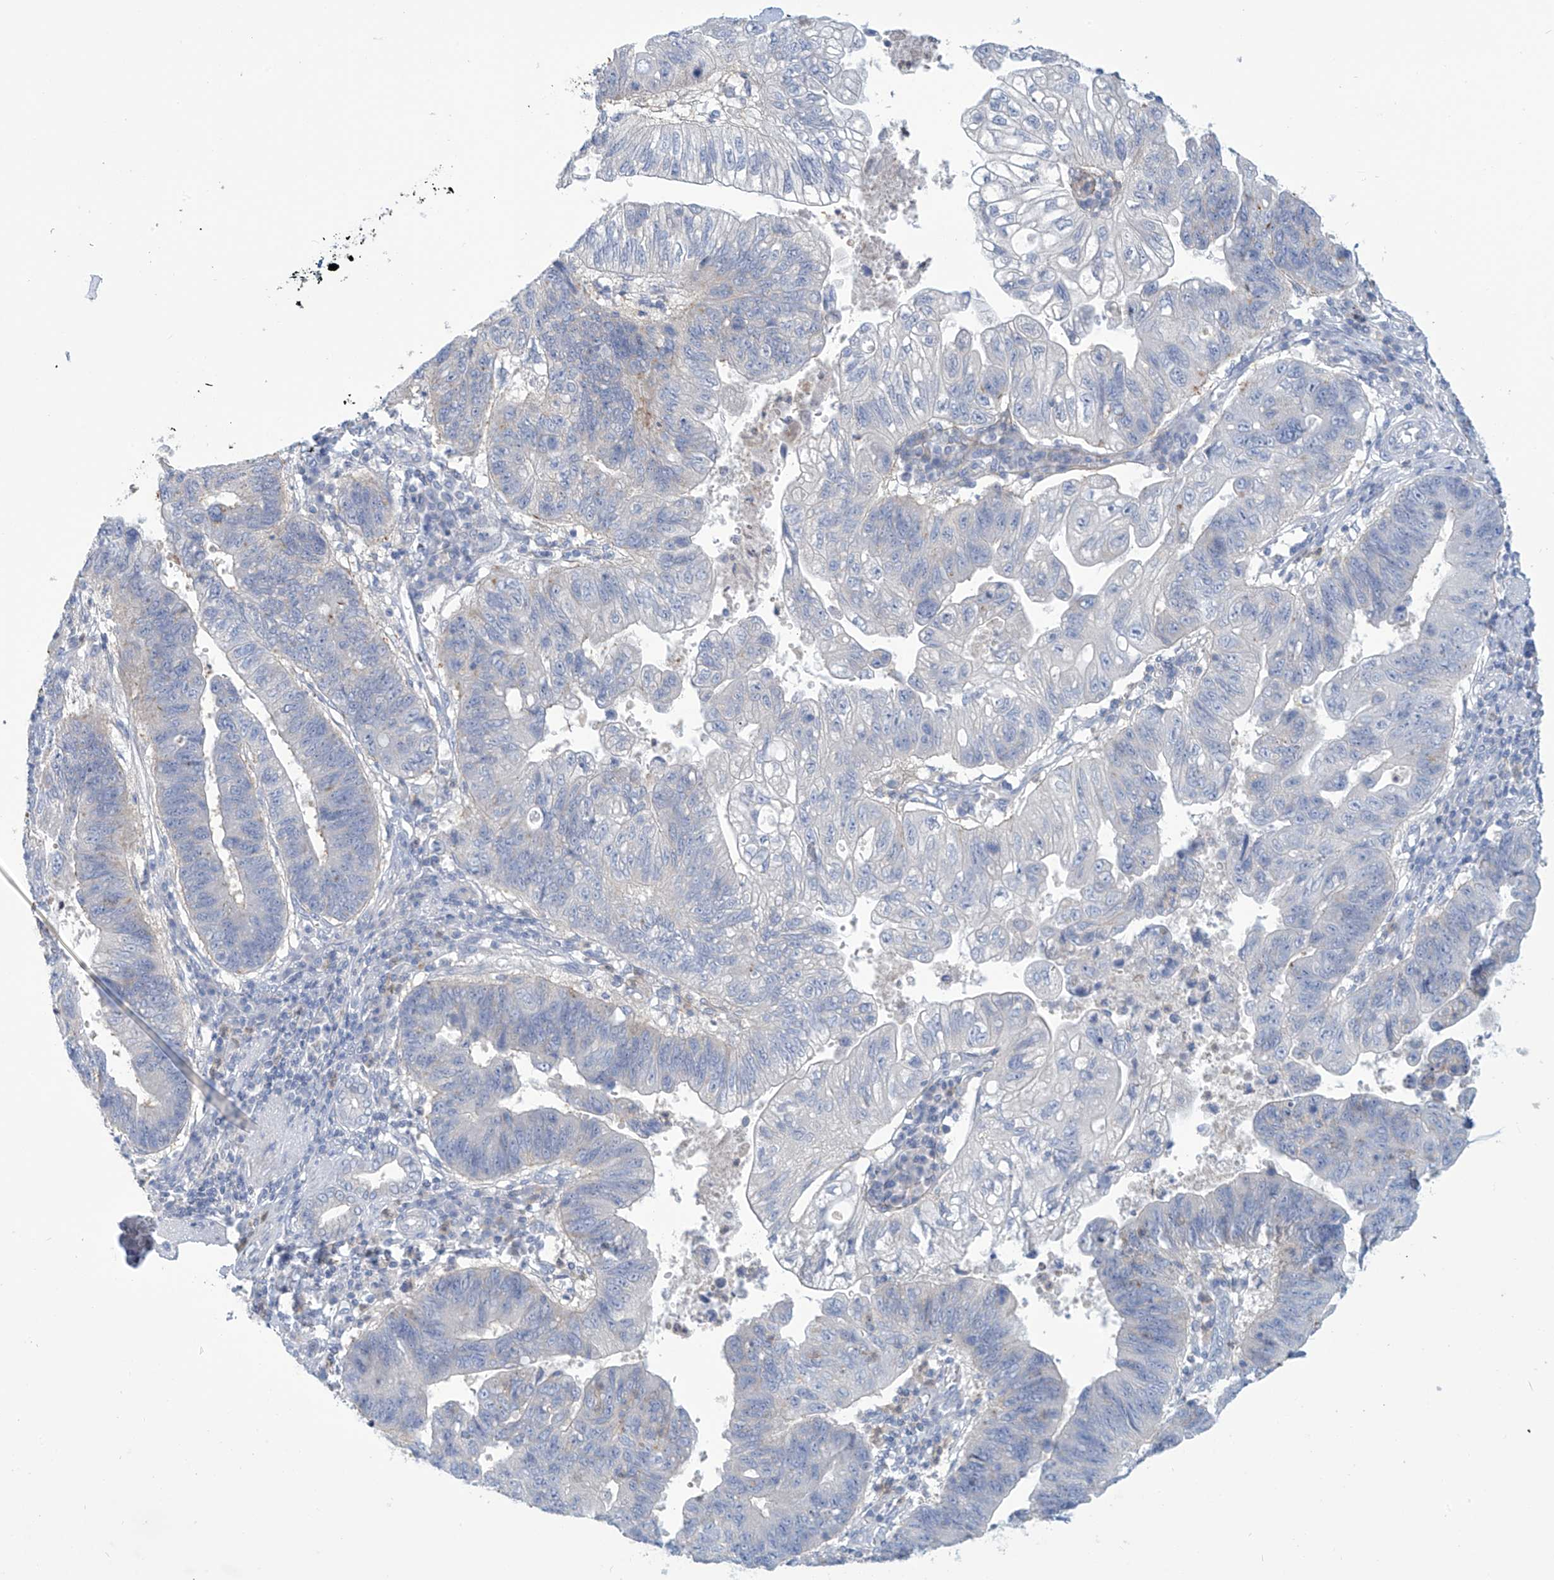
{"staining": {"intensity": "negative", "quantity": "none", "location": "none"}, "tissue": "stomach cancer", "cell_type": "Tumor cells", "image_type": "cancer", "snomed": [{"axis": "morphology", "description": "Adenocarcinoma, NOS"}, {"axis": "topography", "description": "Stomach"}], "caption": "Histopathology image shows no protein staining in tumor cells of stomach cancer (adenocarcinoma) tissue. The staining is performed using DAB (3,3'-diaminobenzidine) brown chromogen with nuclei counter-stained in using hematoxylin.", "gene": "FABP2", "patient": {"sex": "male", "age": 59}}